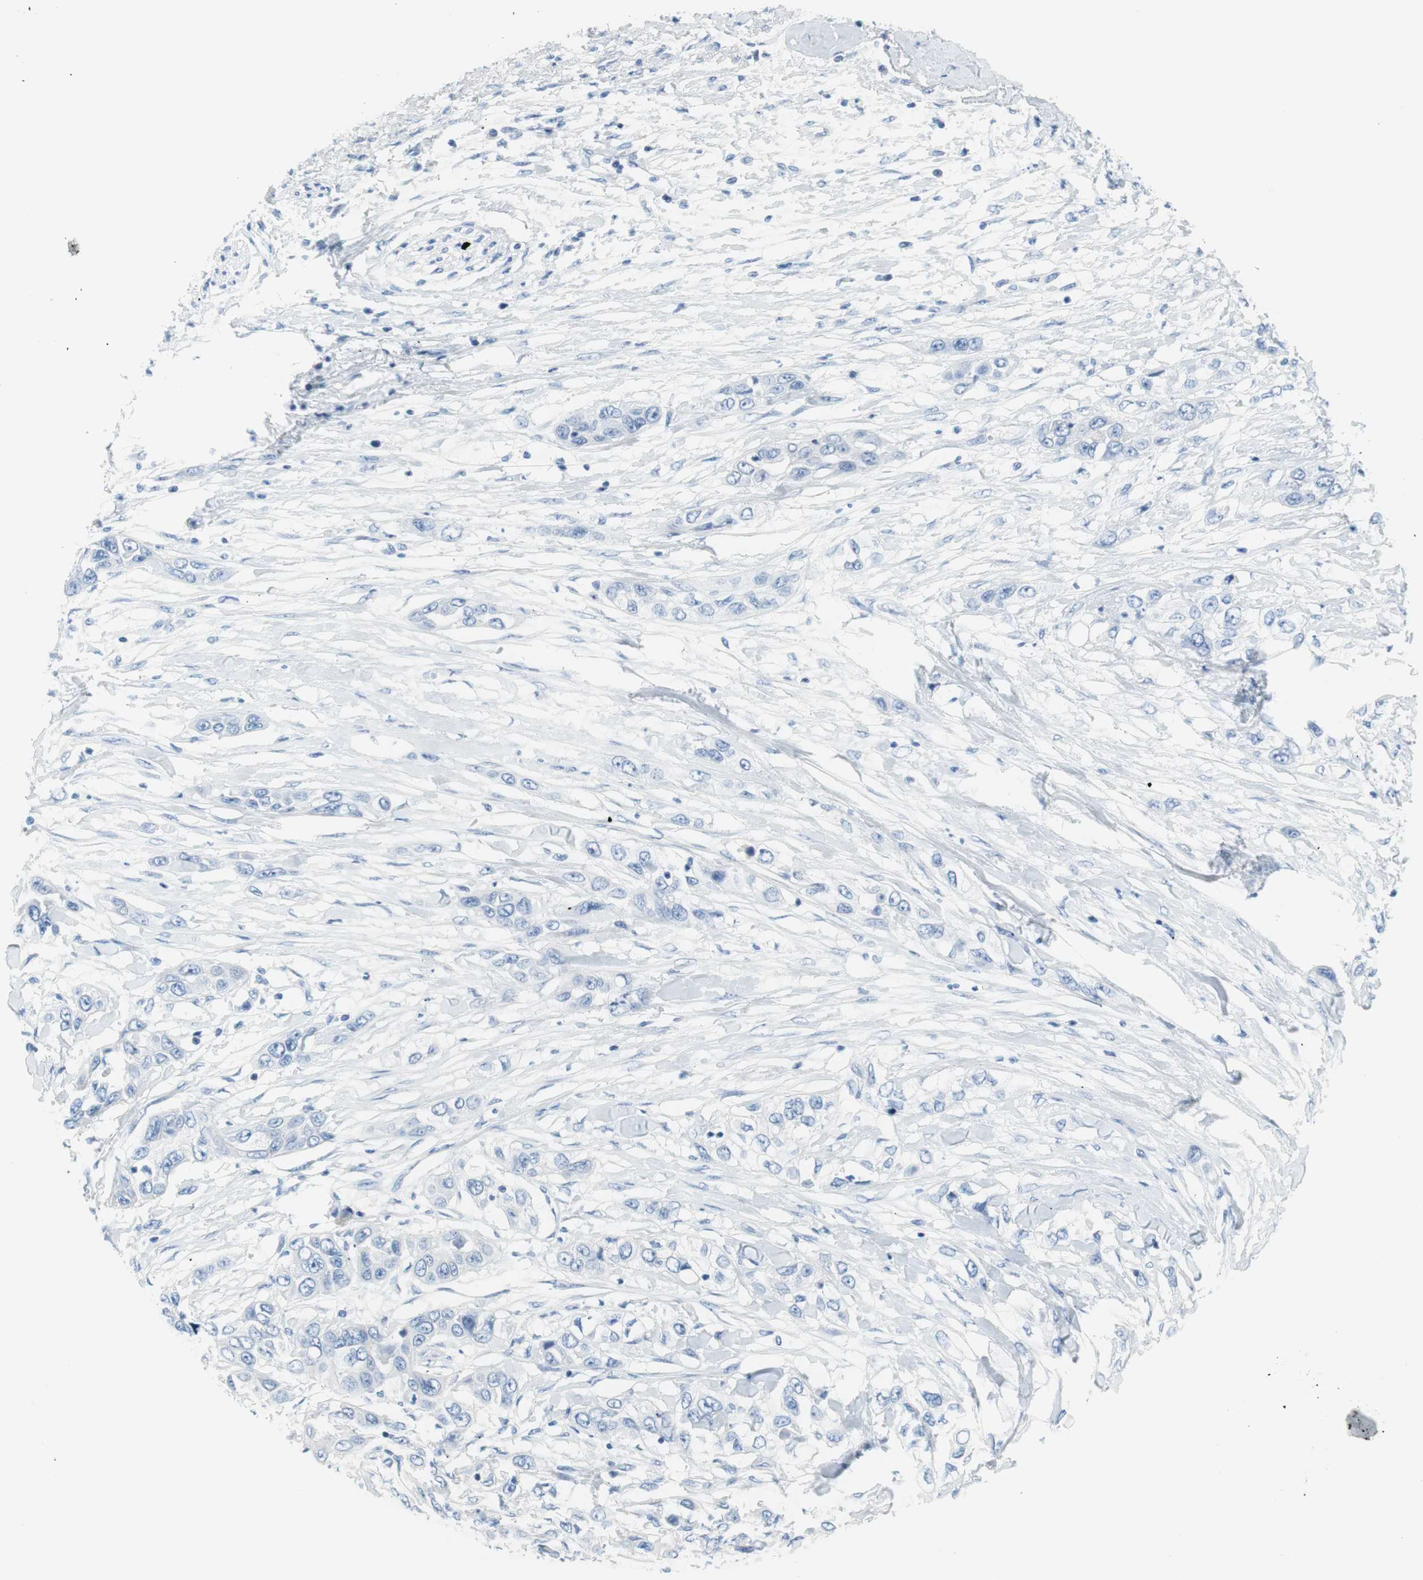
{"staining": {"intensity": "negative", "quantity": "none", "location": "none"}, "tissue": "pancreatic cancer", "cell_type": "Tumor cells", "image_type": "cancer", "snomed": [{"axis": "morphology", "description": "Adenocarcinoma, NOS"}, {"axis": "topography", "description": "Pancreas"}], "caption": "This micrograph is of pancreatic cancer (adenocarcinoma) stained with immunohistochemistry to label a protein in brown with the nuclei are counter-stained blue. There is no positivity in tumor cells.", "gene": "MYH1", "patient": {"sex": "female", "age": 70}}